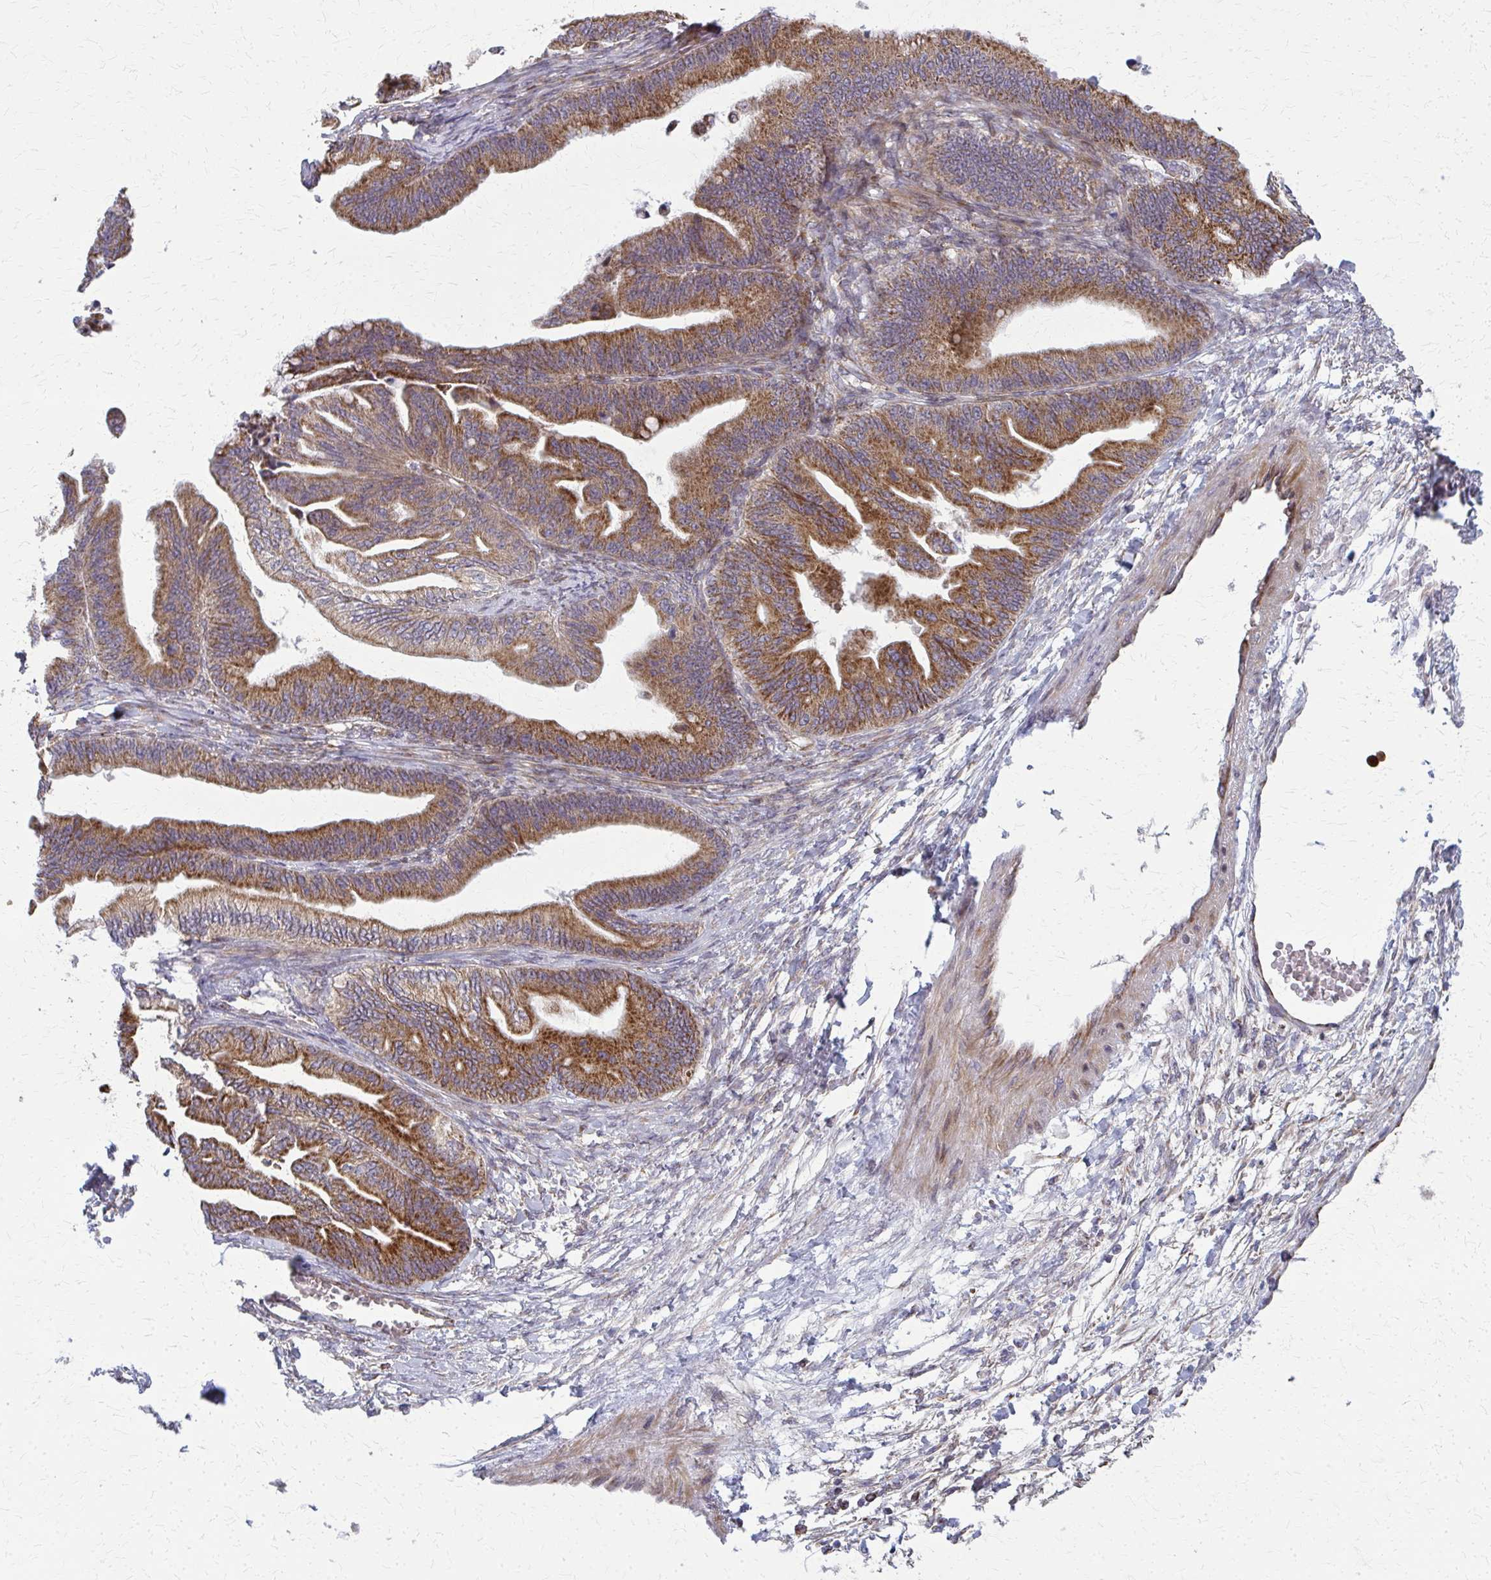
{"staining": {"intensity": "moderate", "quantity": ">75%", "location": "cytoplasmic/membranous"}, "tissue": "ovarian cancer", "cell_type": "Tumor cells", "image_type": "cancer", "snomed": [{"axis": "morphology", "description": "Cystadenocarcinoma, mucinous, NOS"}, {"axis": "topography", "description": "Ovary"}], "caption": "Mucinous cystadenocarcinoma (ovarian) stained with IHC reveals moderate cytoplasmic/membranous positivity in approximately >75% of tumor cells. (brown staining indicates protein expression, while blue staining denotes nuclei).", "gene": "MCCC1", "patient": {"sex": "female", "age": 67}}